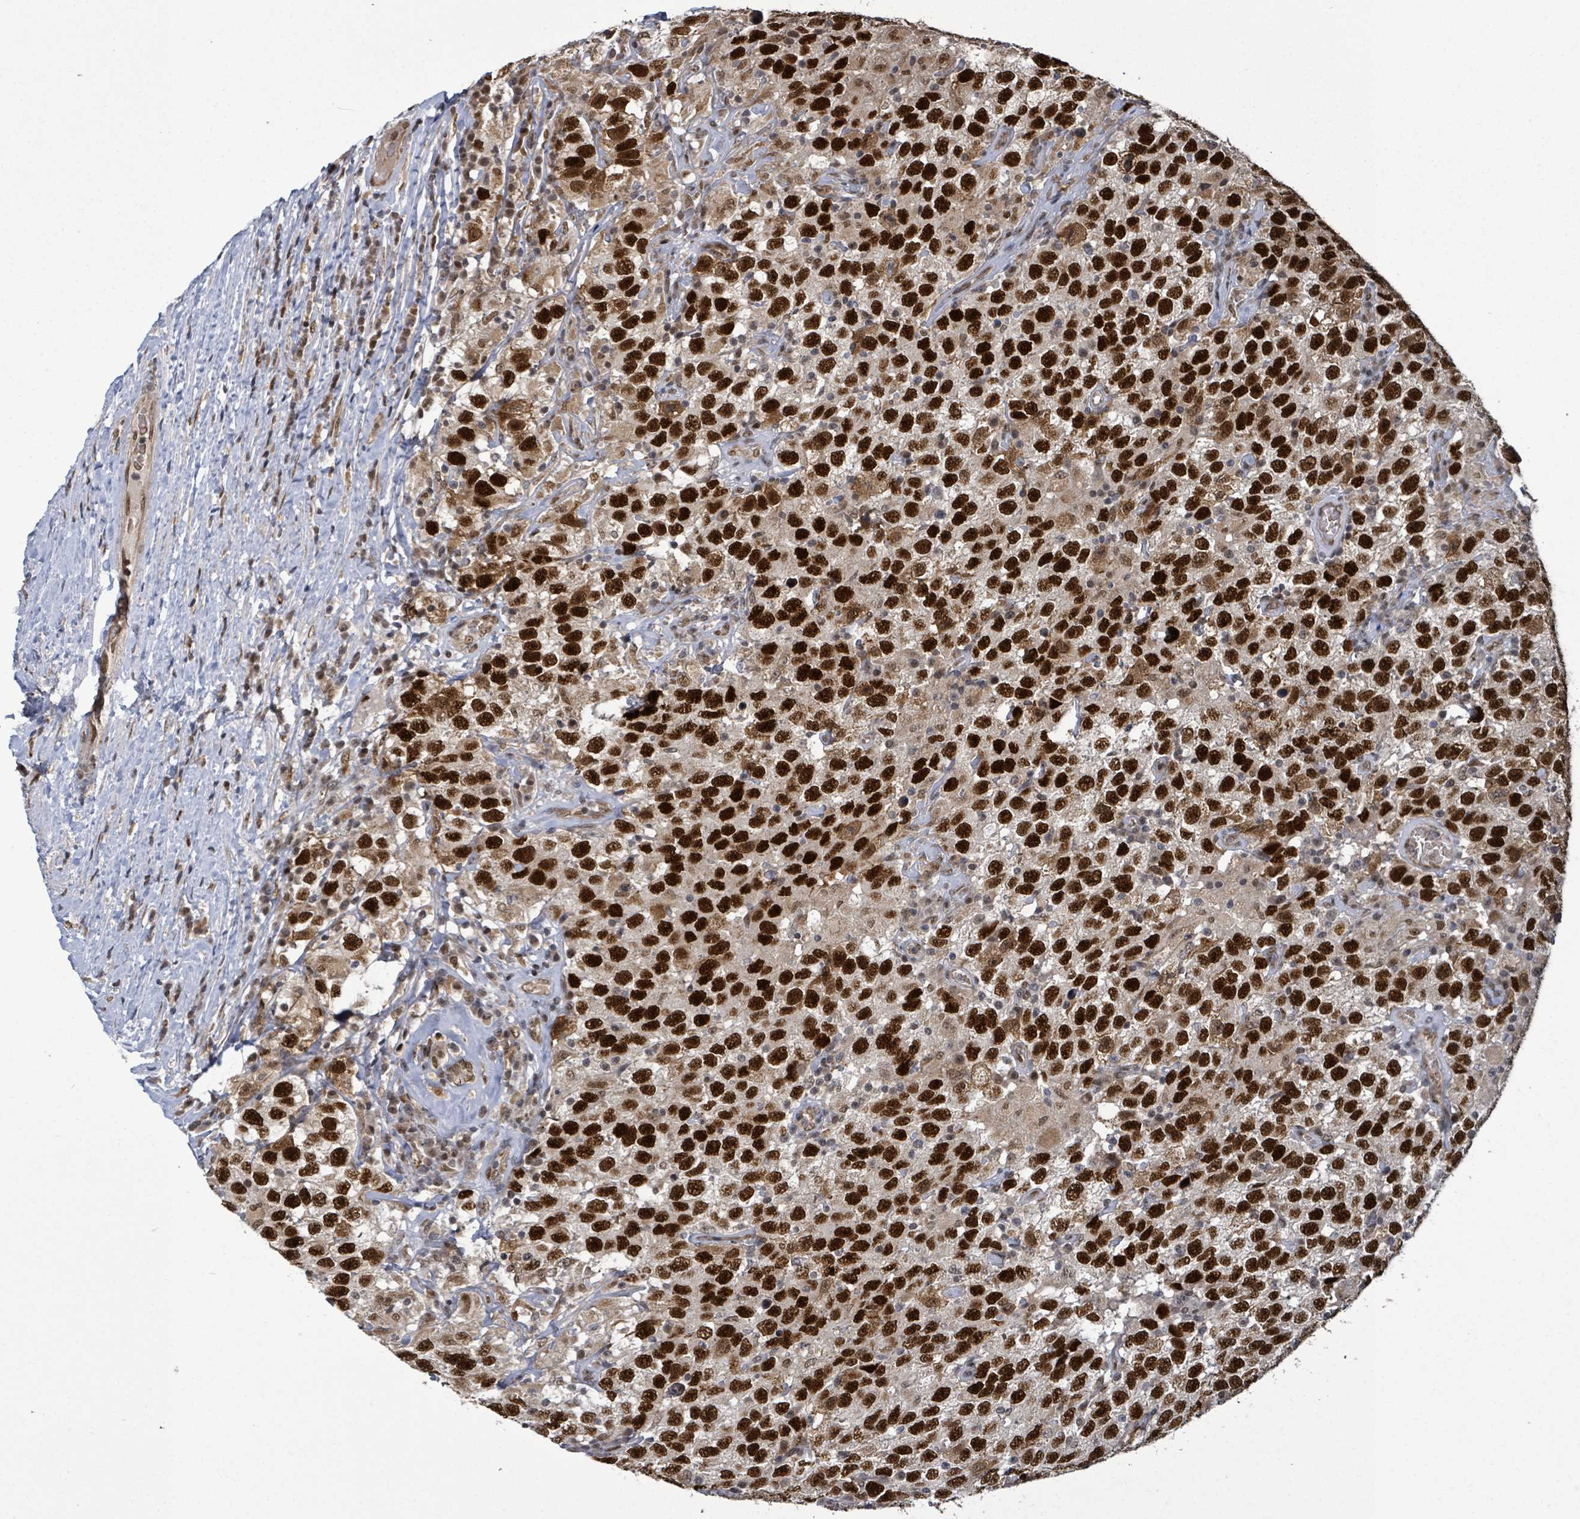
{"staining": {"intensity": "strong", "quantity": ">75%", "location": "nuclear"}, "tissue": "testis cancer", "cell_type": "Tumor cells", "image_type": "cancer", "snomed": [{"axis": "morphology", "description": "Seminoma, NOS"}, {"axis": "topography", "description": "Testis"}], "caption": "Strong nuclear expression is appreciated in about >75% of tumor cells in seminoma (testis). The staining was performed using DAB to visualize the protein expression in brown, while the nuclei were stained in blue with hematoxylin (Magnification: 20x).", "gene": "PATZ1", "patient": {"sex": "male", "age": 41}}